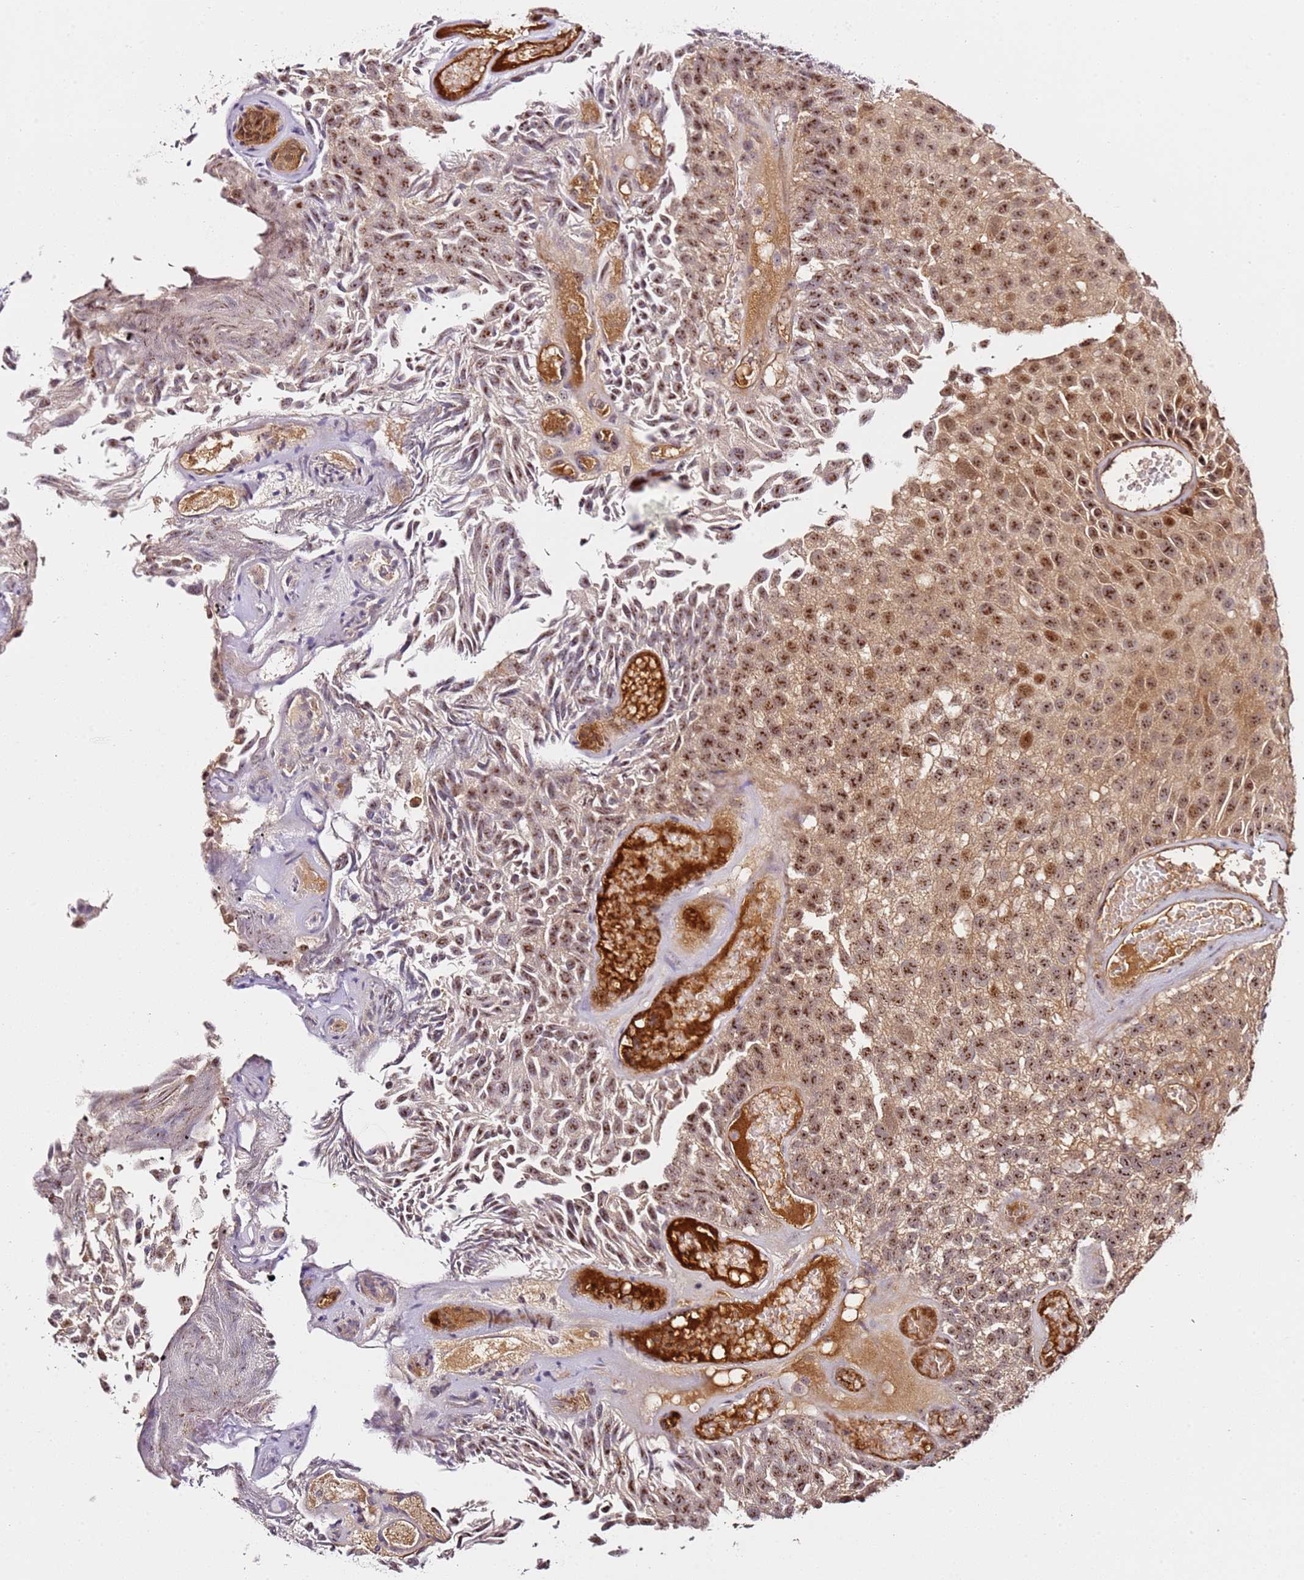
{"staining": {"intensity": "moderate", "quantity": ">75%", "location": "cytoplasmic/membranous,nuclear"}, "tissue": "urothelial cancer", "cell_type": "Tumor cells", "image_type": "cancer", "snomed": [{"axis": "morphology", "description": "Urothelial carcinoma, Low grade"}, {"axis": "topography", "description": "Urinary bladder"}], "caption": "Approximately >75% of tumor cells in human urothelial cancer exhibit moderate cytoplasmic/membranous and nuclear protein positivity as visualized by brown immunohistochemical staining.", "gene": "DDX27", "patient": {"sex": "male", "age": 89}}